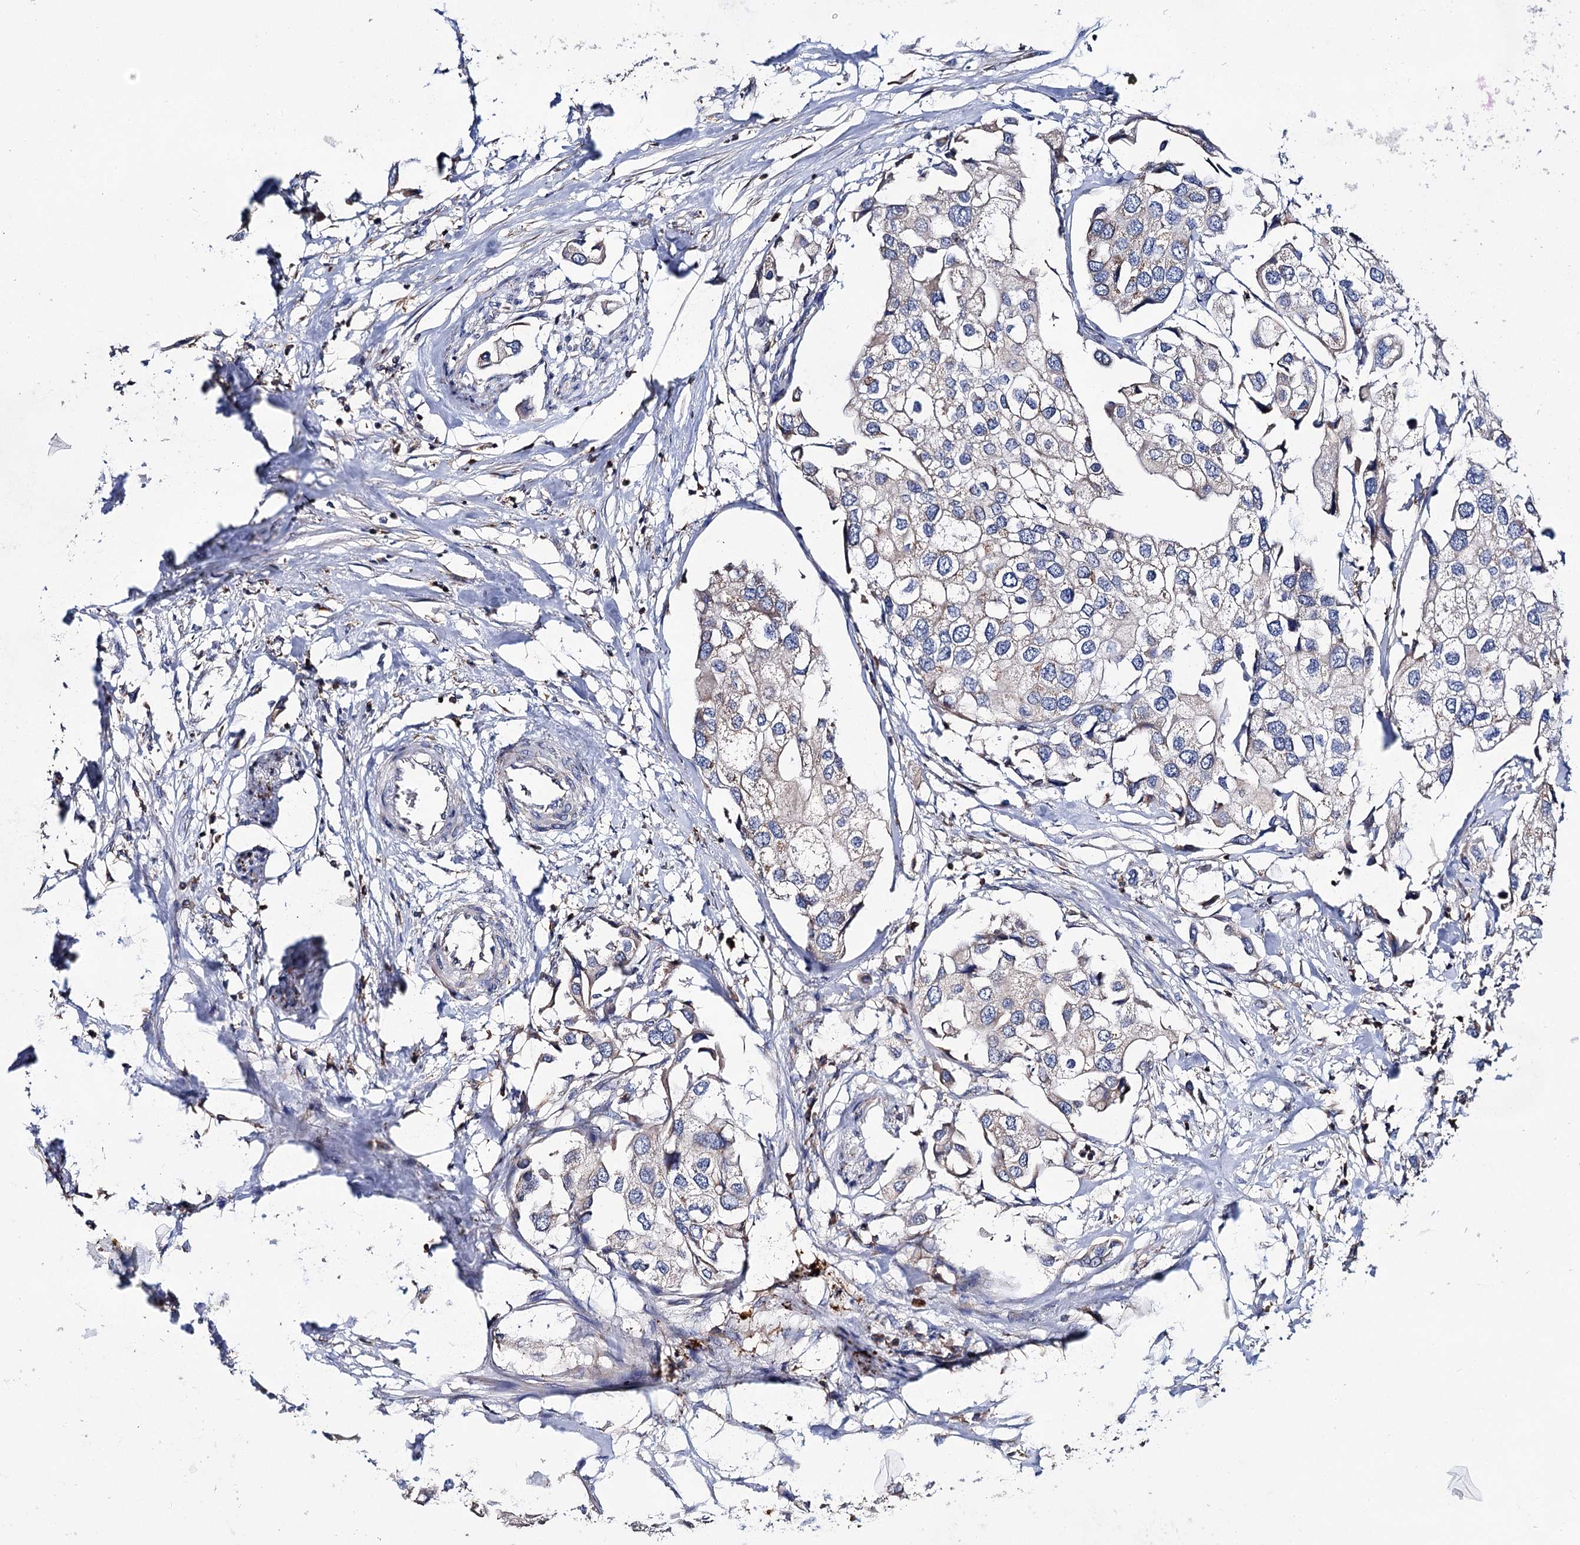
{"staining": {"intensity": "negative", "quantity": "none", "location": "none"}, "tissue": "urothelial cancer", "cell_type": "Tumor cells", "image_type": "cancer", "snomed": [{"axis": "morphology", "description": "Urothelial carcinoma, High grade"}, {"axis": "topography", "description": "Urinary bladder"}], "caption": "Immunohistochemistry photomicrograph of human urothelial cancer stained for a protein (brown), which displays no staining in tumor cells.", "gene": "UBASH3B", "patient": {"sex": "male", "age": 64}}